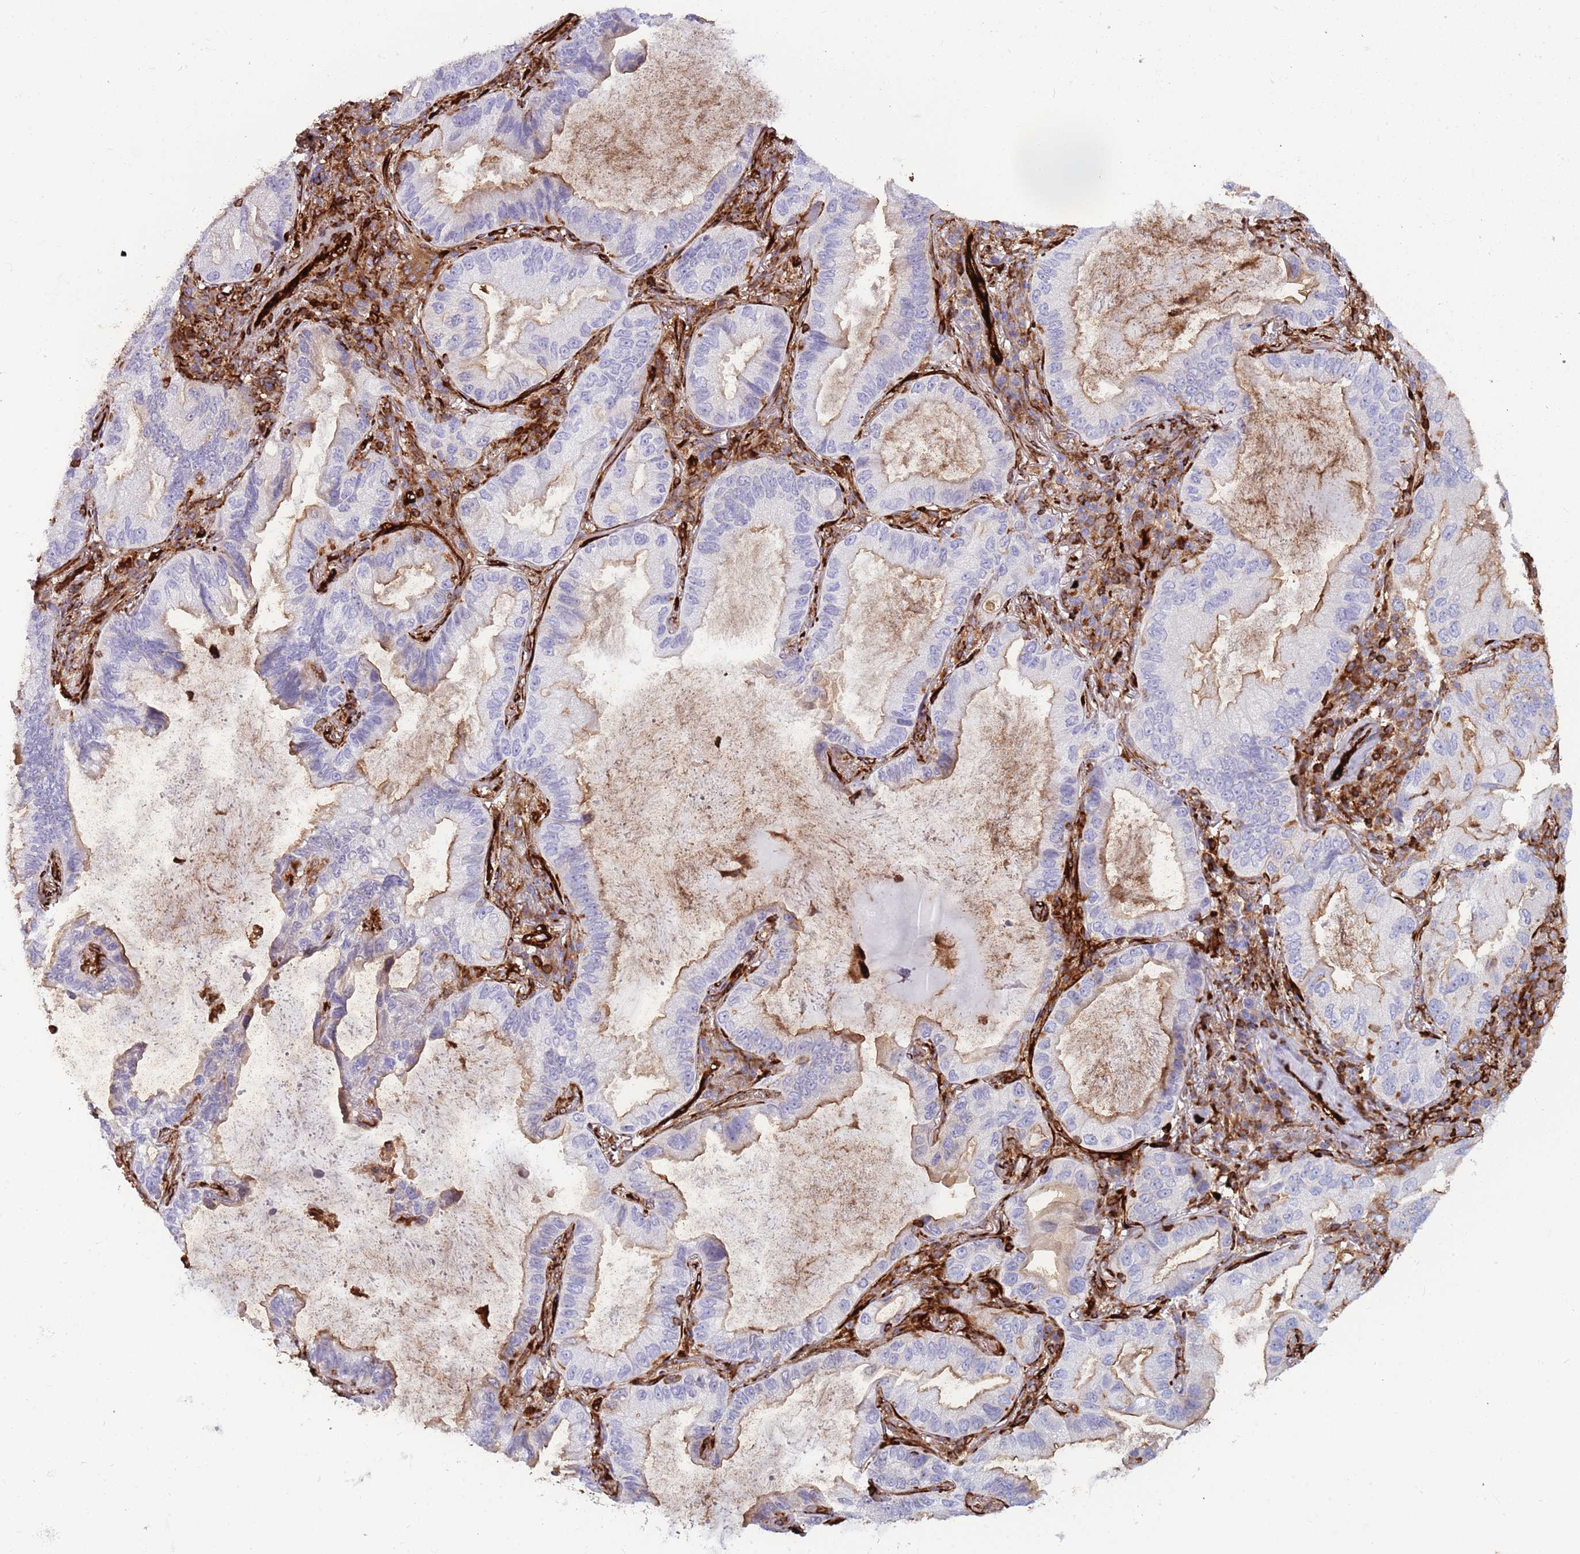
{"staining": {"intensity": "negative", "quantity": "none", "location": "none"}, "tissue": "lung cancer", "cell_type": "Tumor cells", "image_type": "cancer", "snomed": [{"axis": "morphology", "description": "Adenocarcinoma, NOS"}, {"axis": "topography", "description": "Lung"}], "caption": "IHC histopathology image of neoplastic tissue: lung cancer stained with DAB exhibits no significant protein positivity in tumor cells.", "gene": "KBTBD7", "patient": {"sex": "female", "age": 69}}